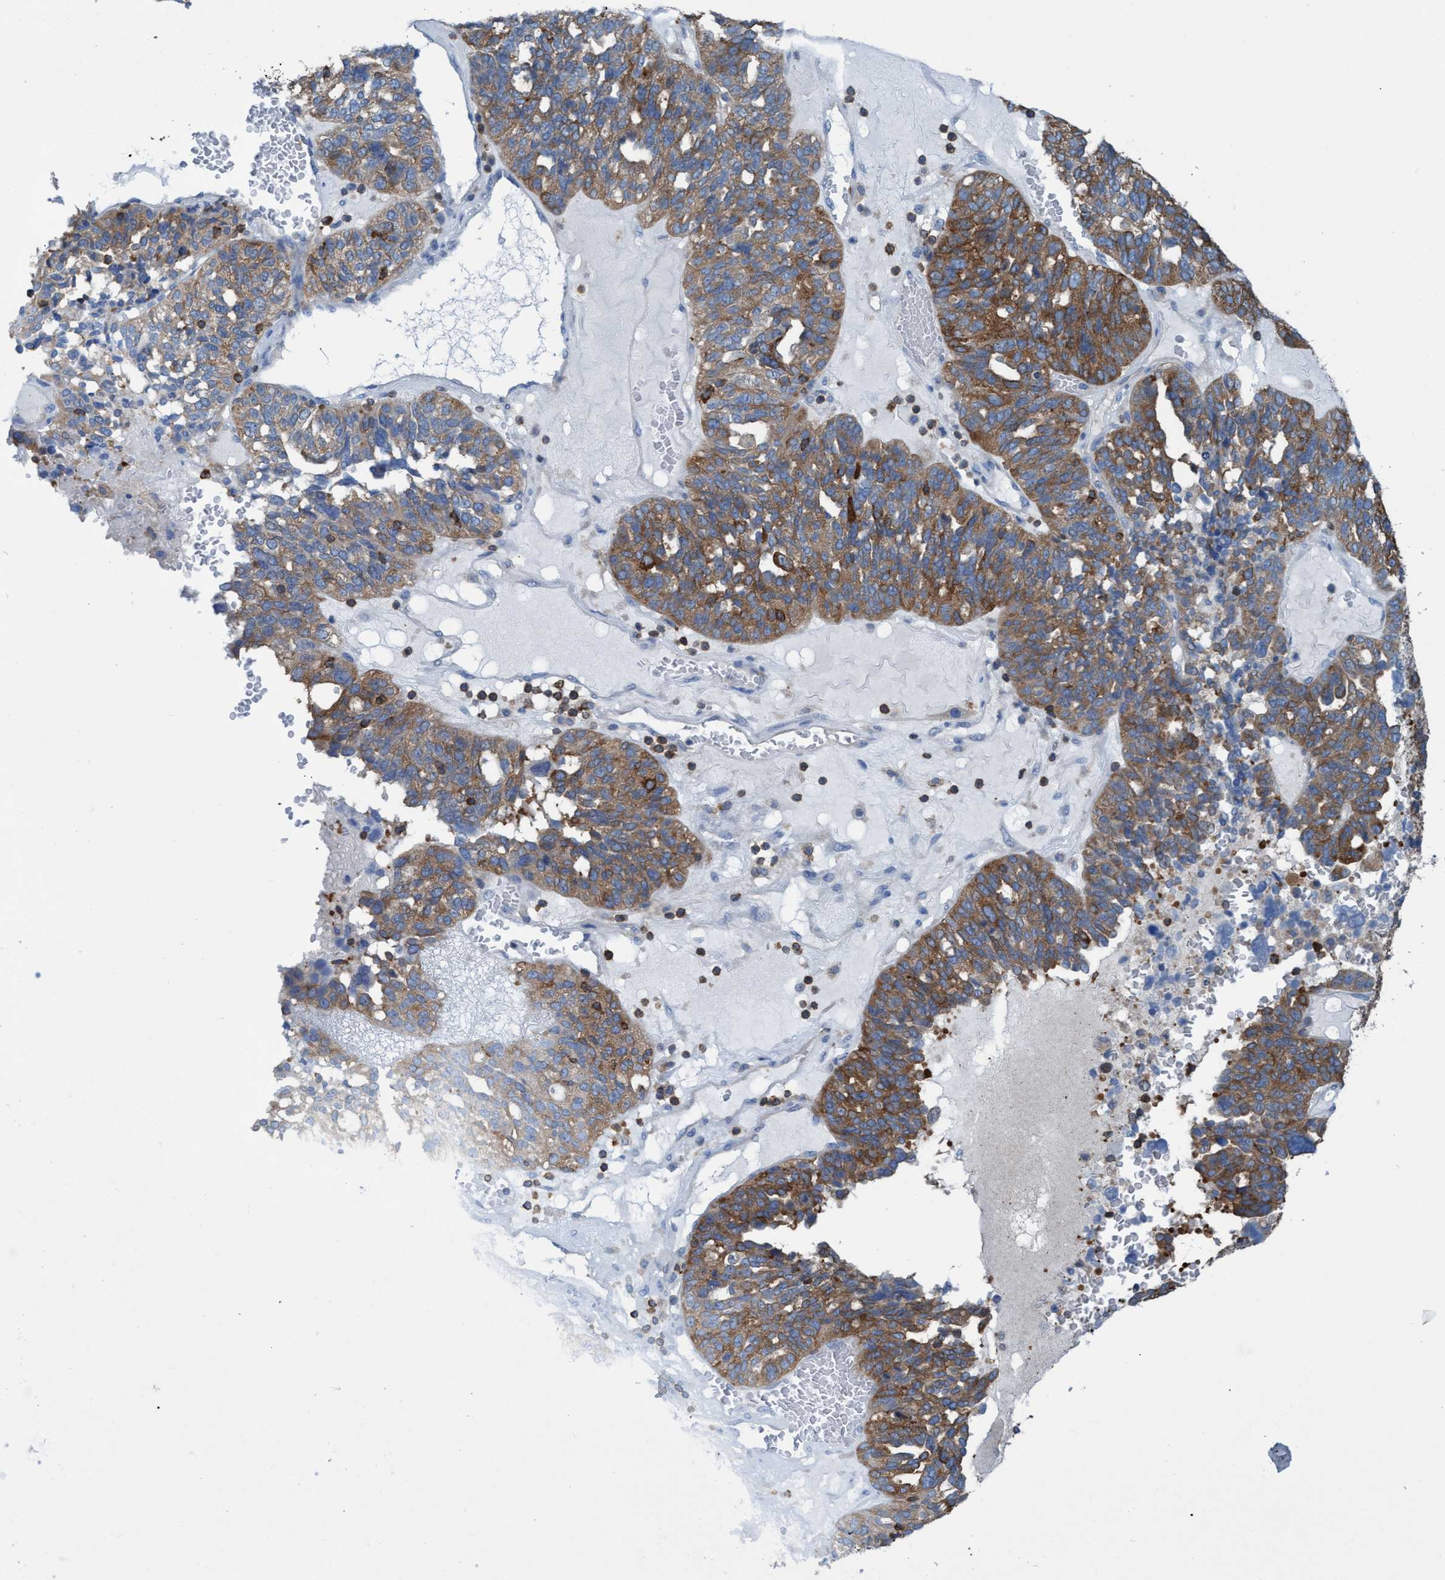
{"staining": {"intensity": "moderate", "quantity": ">75%", "location": "cytoplasmic/membranous"}, "tissue": "ovarian cancer", "cell_type": "Tumor cells", "image_type": "cancer", "snomed": [{"axis": "morphology", "description": "Cystadenocarcinoma, serous, NOS"}, {"axis": "topography", "description": "Ovary"}], "caption": "Moderate cytoplasmic/membranous positivity is seen in approximately >75% of tumor cells in ovarian cancer.", "gene": "EZR", "patient": {"sex": "female", "age": 59}}